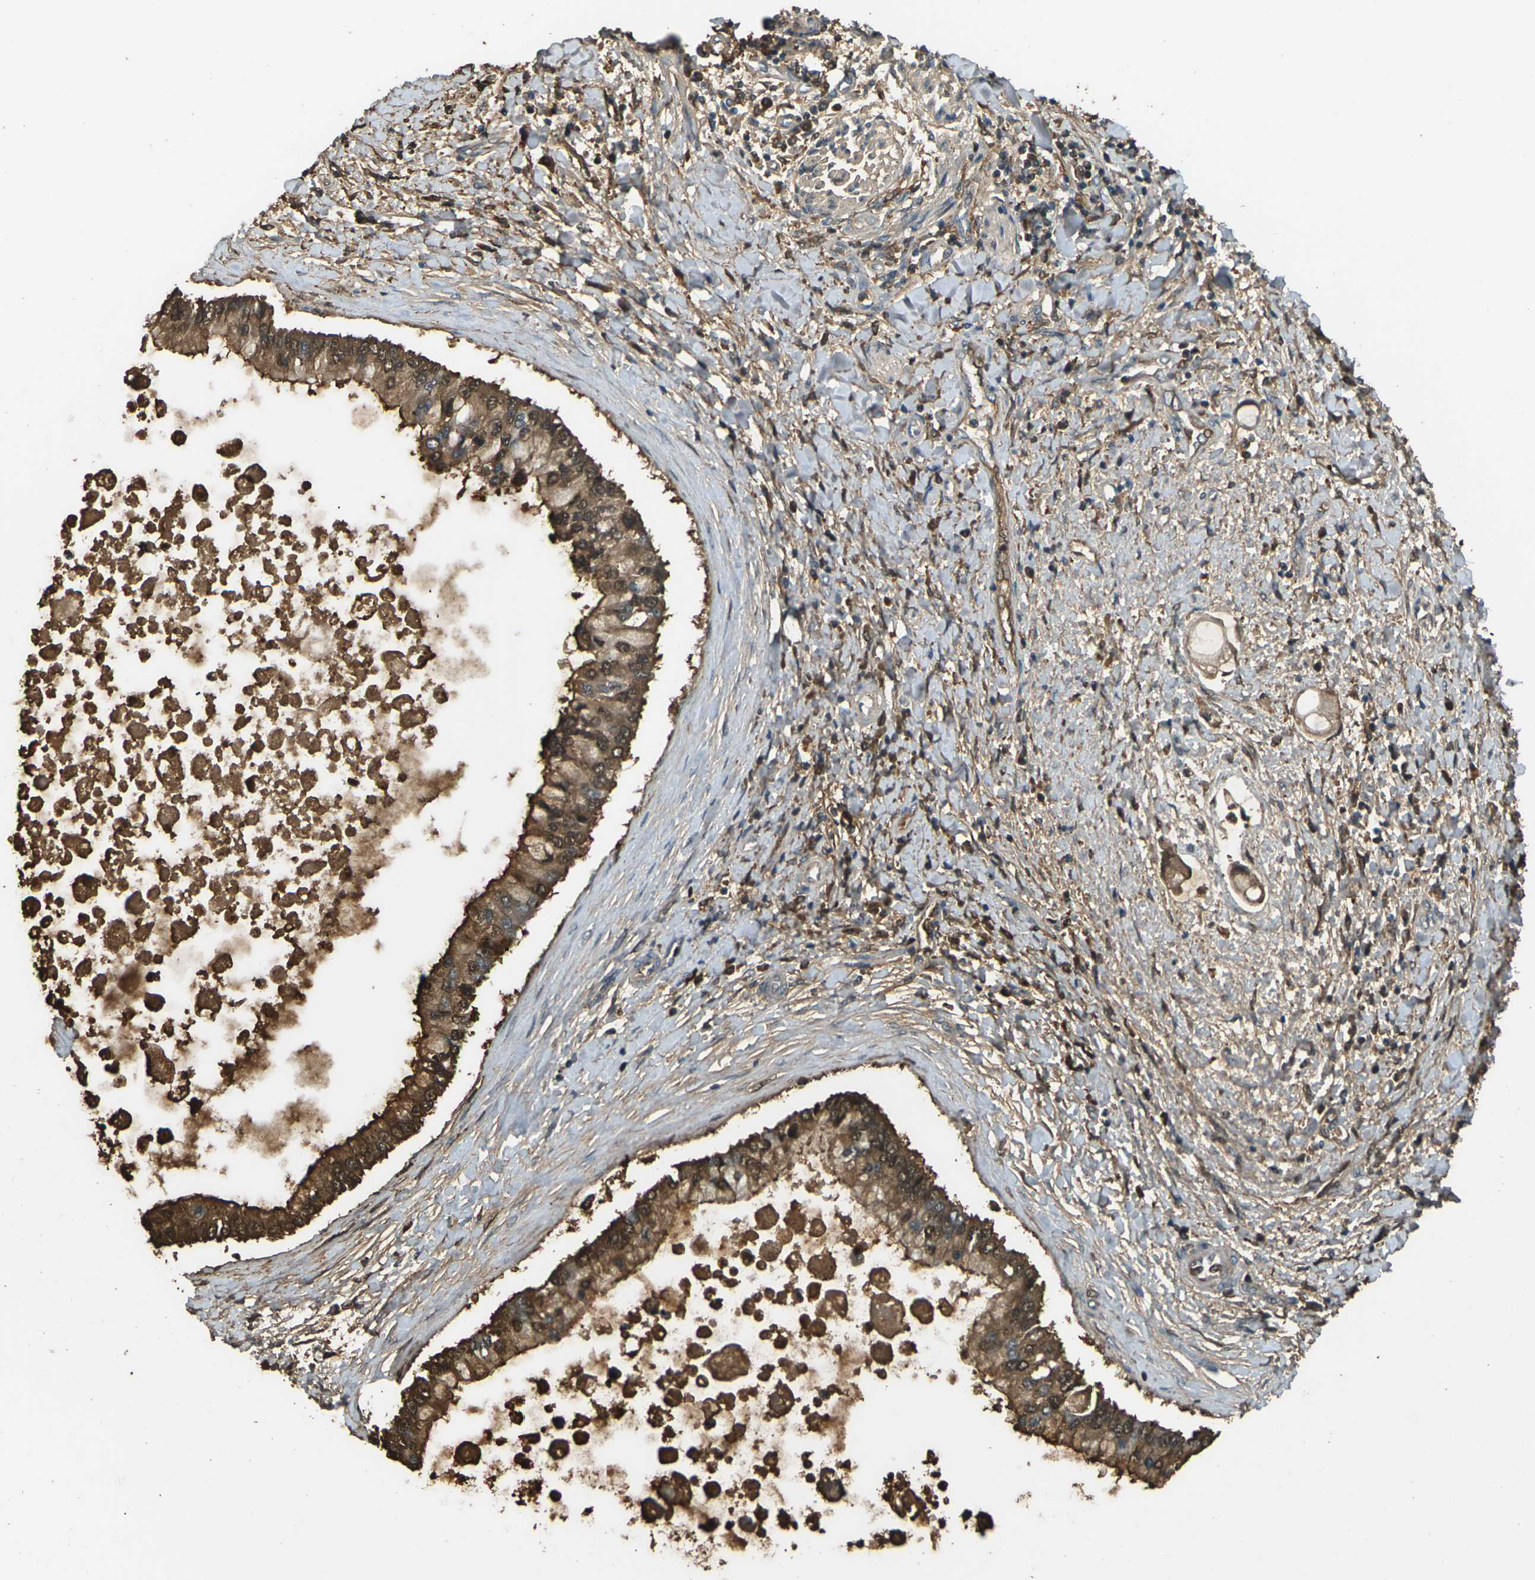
{"staining": {"intensity": "strong", "quantity": ">75%", "location": "cytoplasmic/membranous,nuclear"}, "tissue": "liver cancer", "cell_type": "Tumor cells", "image_type": "cancer", "snomed": [{"axis": "morphology", "description": "Cholangiocarcinoma"}, {"axis": "topography", "description": "Liver"}], "caption": "A brown stain labels strong cytoplasmic/membranous and nuclear positivity of a protein in liver cancer tumor cells.", "gene": "CYP1B1", "patient": {"sex": "male", "age": 50}}